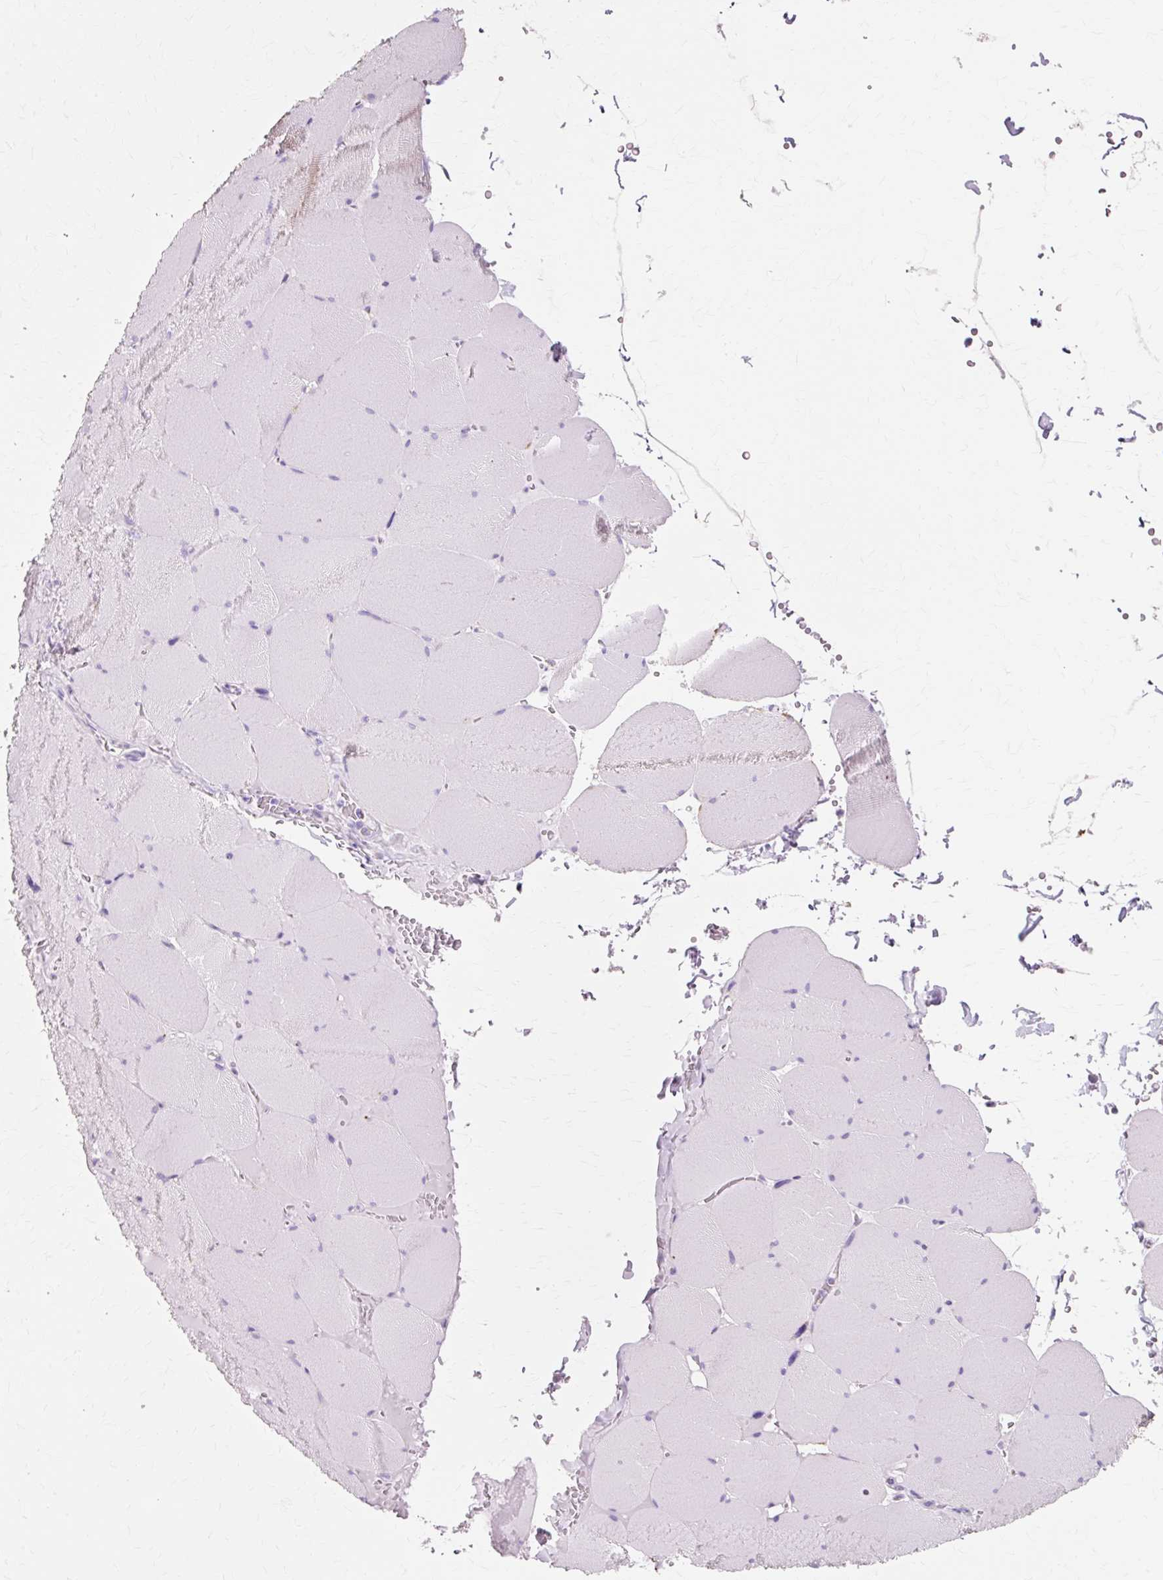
{"staining": {"intensity": "moderate", "quantity": "25%-75%", "location": "cytoplasmic/membranous"}, "tissue": "skeletal muscle", "cell_type": "Myocytes", "image_type": "normal", "snomed": [{"axis": "morphology", "description": "Normal tissue, NOS"}, {"axis": "topography", "description": "Skeletal muscle"}, {"axis": "topography", "description": "Head-Neck"}], "caption": "Skeletal muscle stained with DAB immunohistochemistry (IHC) exhibits medium levels of moderate cytoplasmic/membranous expression in about 25%-75% of myocytes.", "gene": "ATP5PO", "patient": {"sex": "male", "age": 66}}